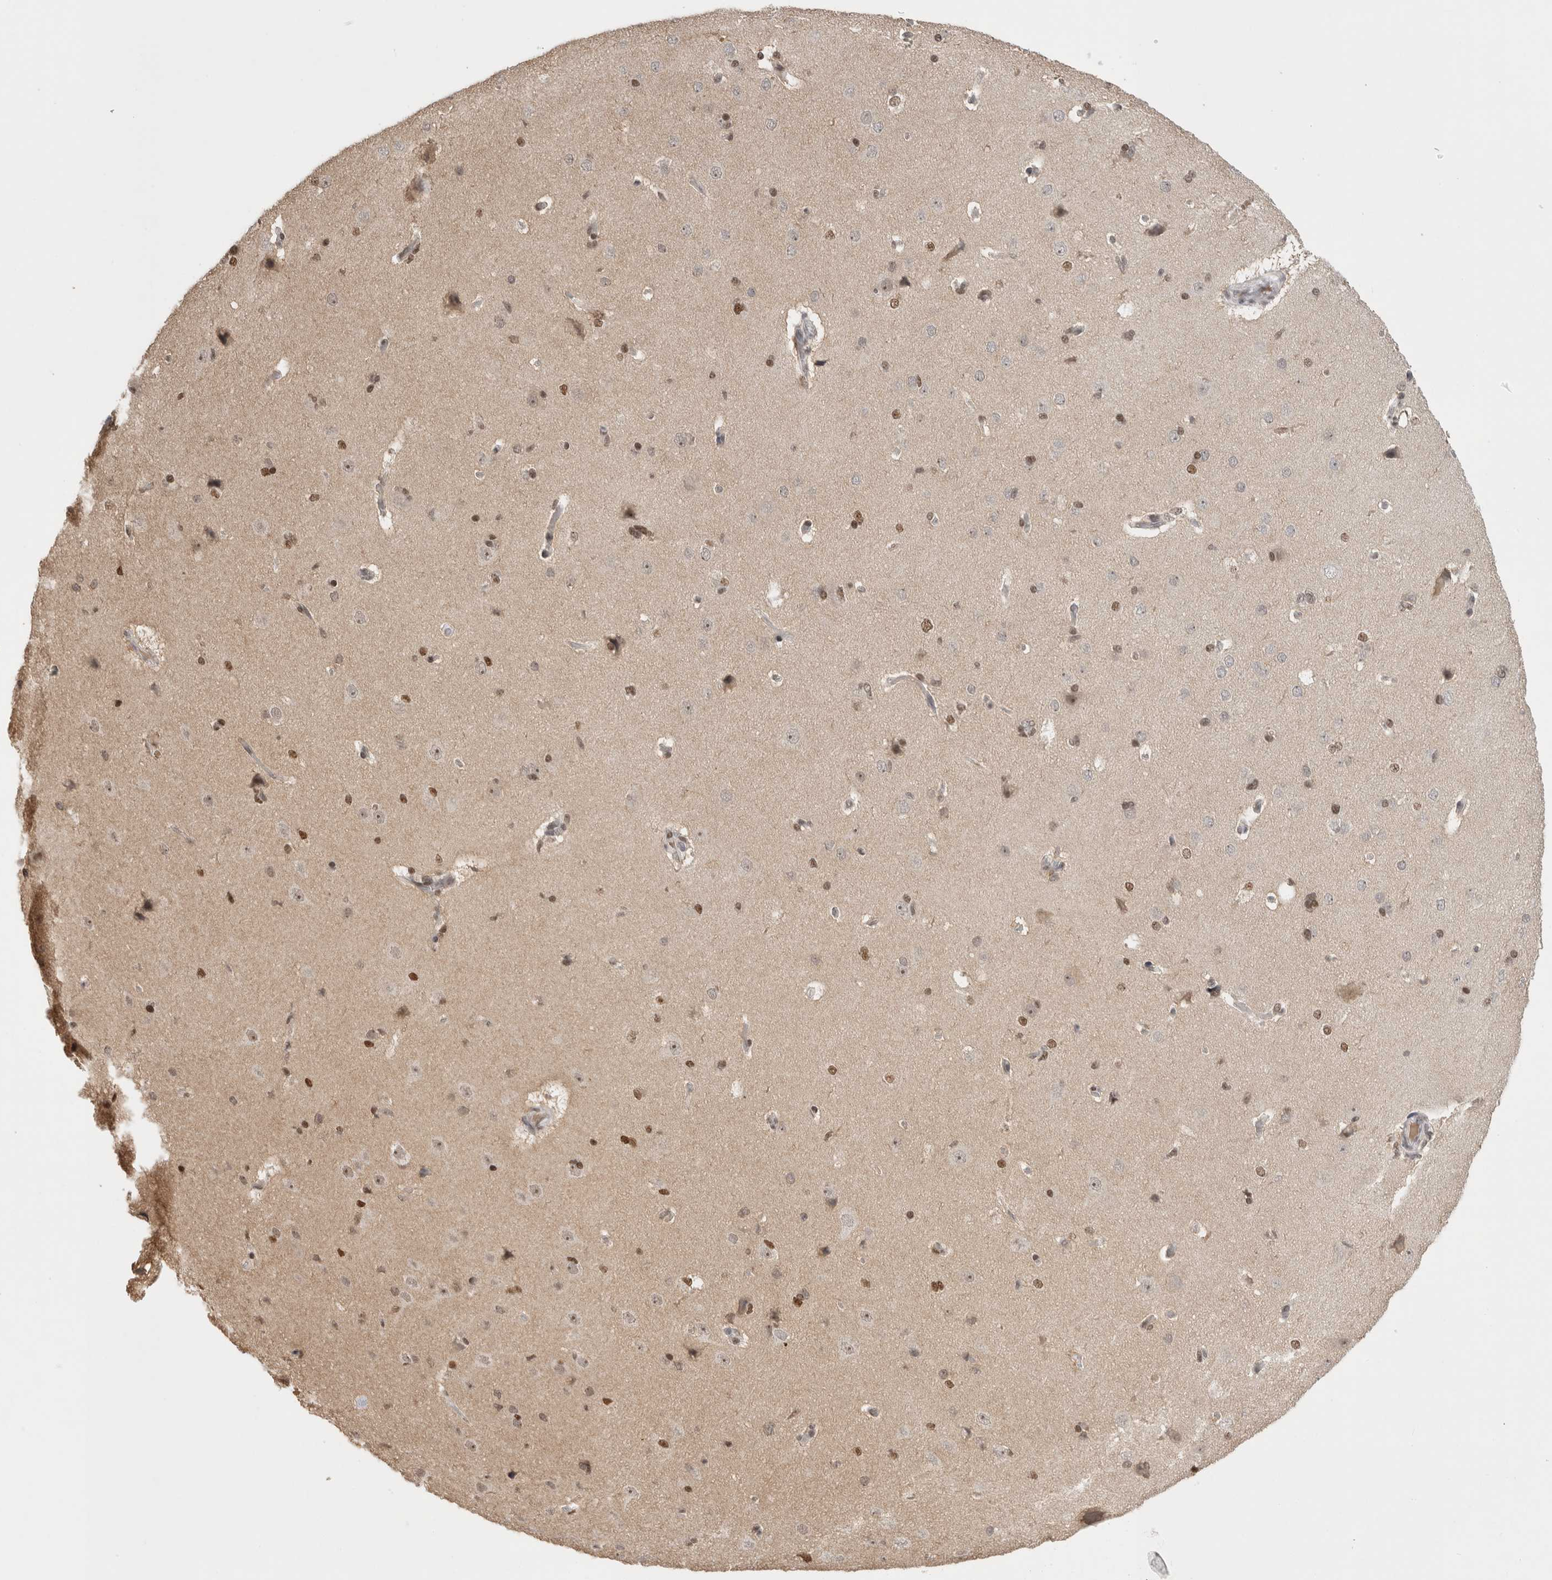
{"staining": {"intensity": "weak", "quantity": "<25%", "location": "nuclear"}, "tissue": "cerebral cortex", "cell_type": "Endothelial cells", "image_type": "normal", "snomed": [{"axis": "morphology", "description": "Normal tissue, NOS"}, {"axis": "topography", "description": "Cerebral cortex"}], "caption": "This is an immunohistochemistry micrograph of unremarkable cerebral cortex. There is no positivity in endothelial cells.", "gene": "ZNF24", "patient": {"sex": "male", "age": 62}}